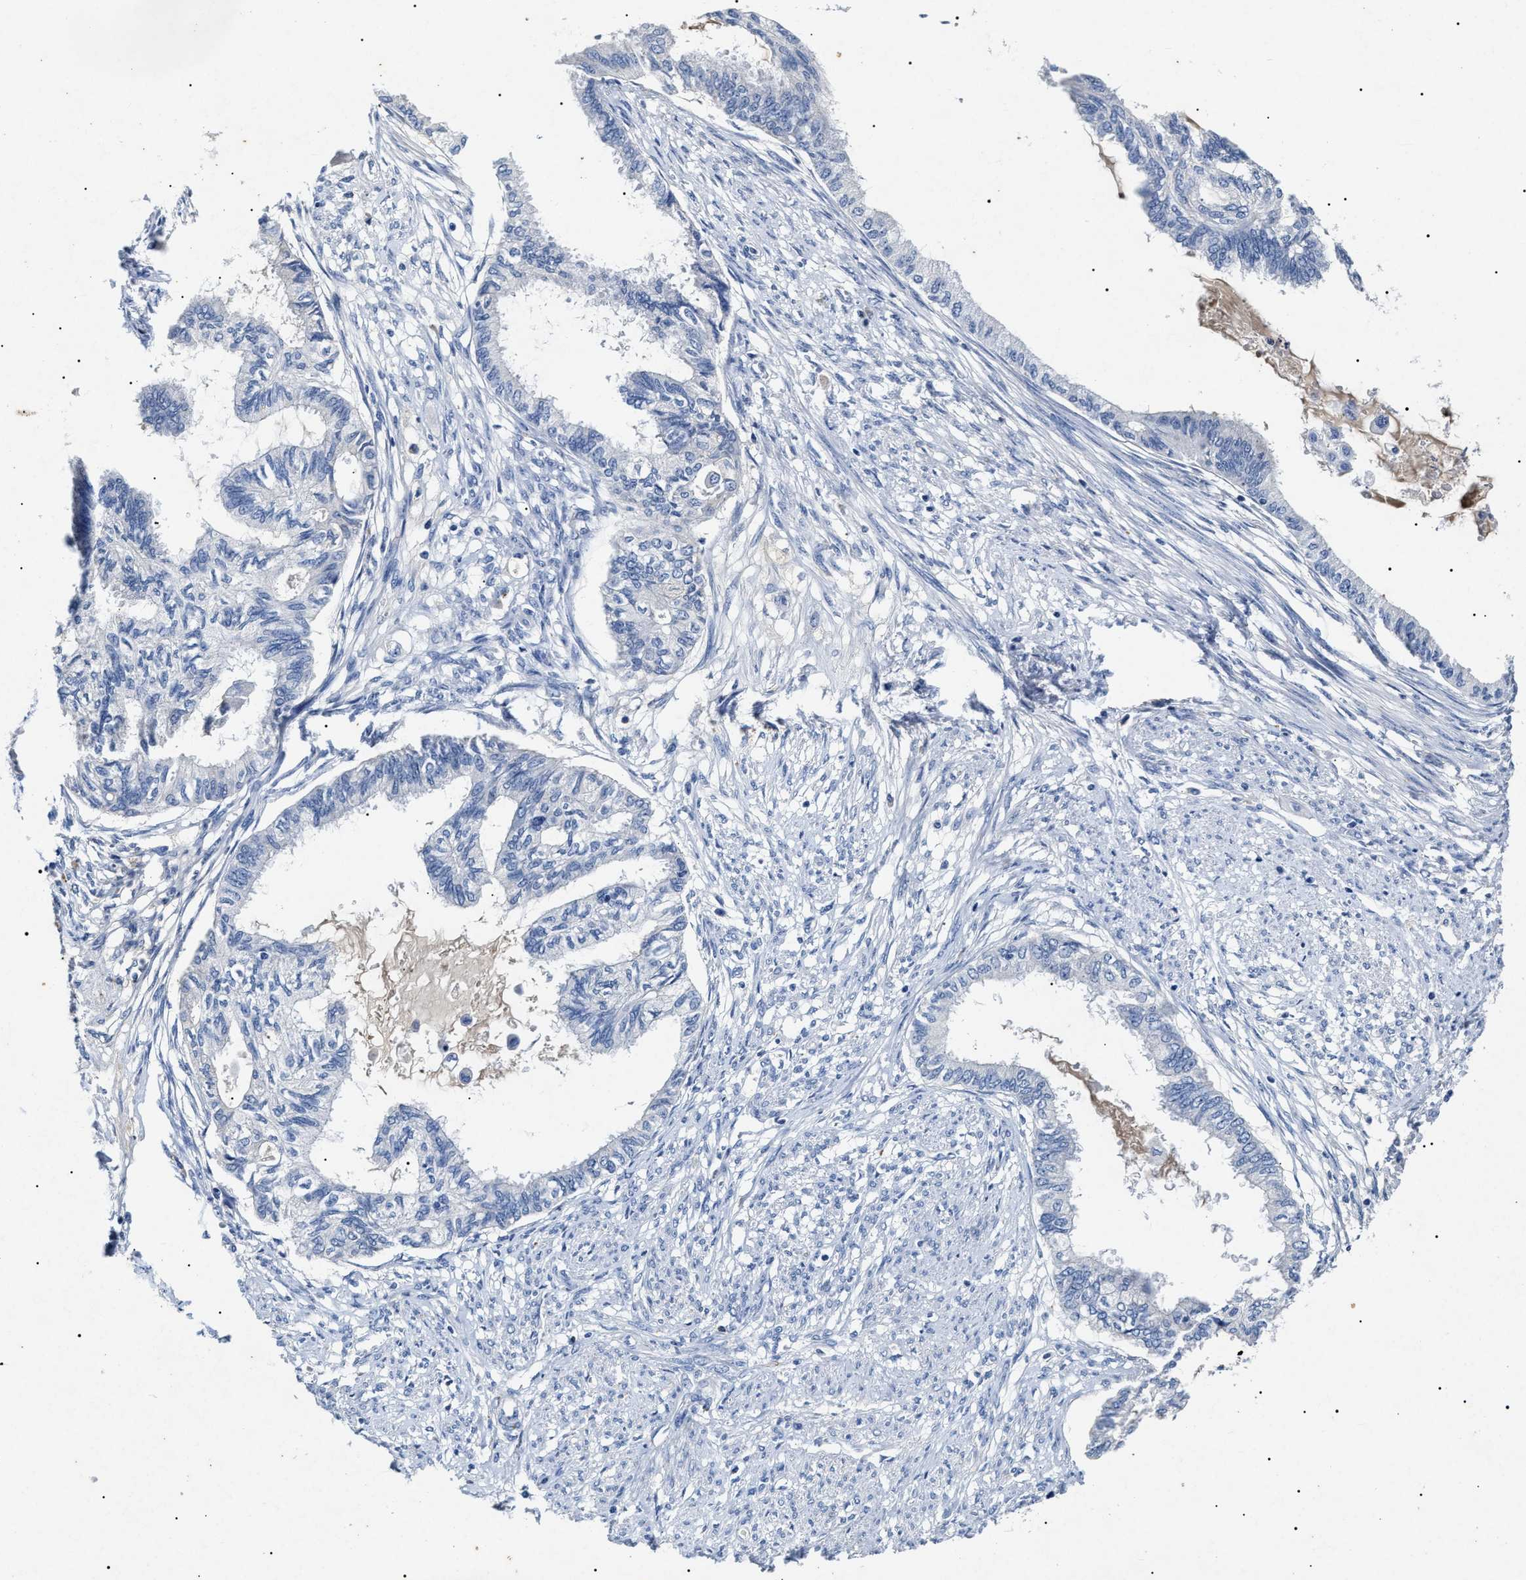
{"staining": {"intensity": "negative", "quantity": "none", "location": "none"}, "tissue": "cervical cancer", "cell_type": "Tumor cells", "image_type": "cancer", "snomed": [{"axis": "morphology", "description": "Normal tissue, NOS"}, {"axis": "morphology", "description": "Adenocarcinoma, NOS"}, {"axis": "topography", "description": "Cervix"}, {"axis": "topography", "description": "Endometrium"}], "caption": "High power microscopy photomicrograph of an immunohistochemistry image of adenocarcinoma (cervical), revealing no significant positivity in tumor cells. (Immunohistochemistry, brightfield microscopy, high magnification).", "gene": "LRRC8E", "patient": {"sex": "female", "age": 86}}